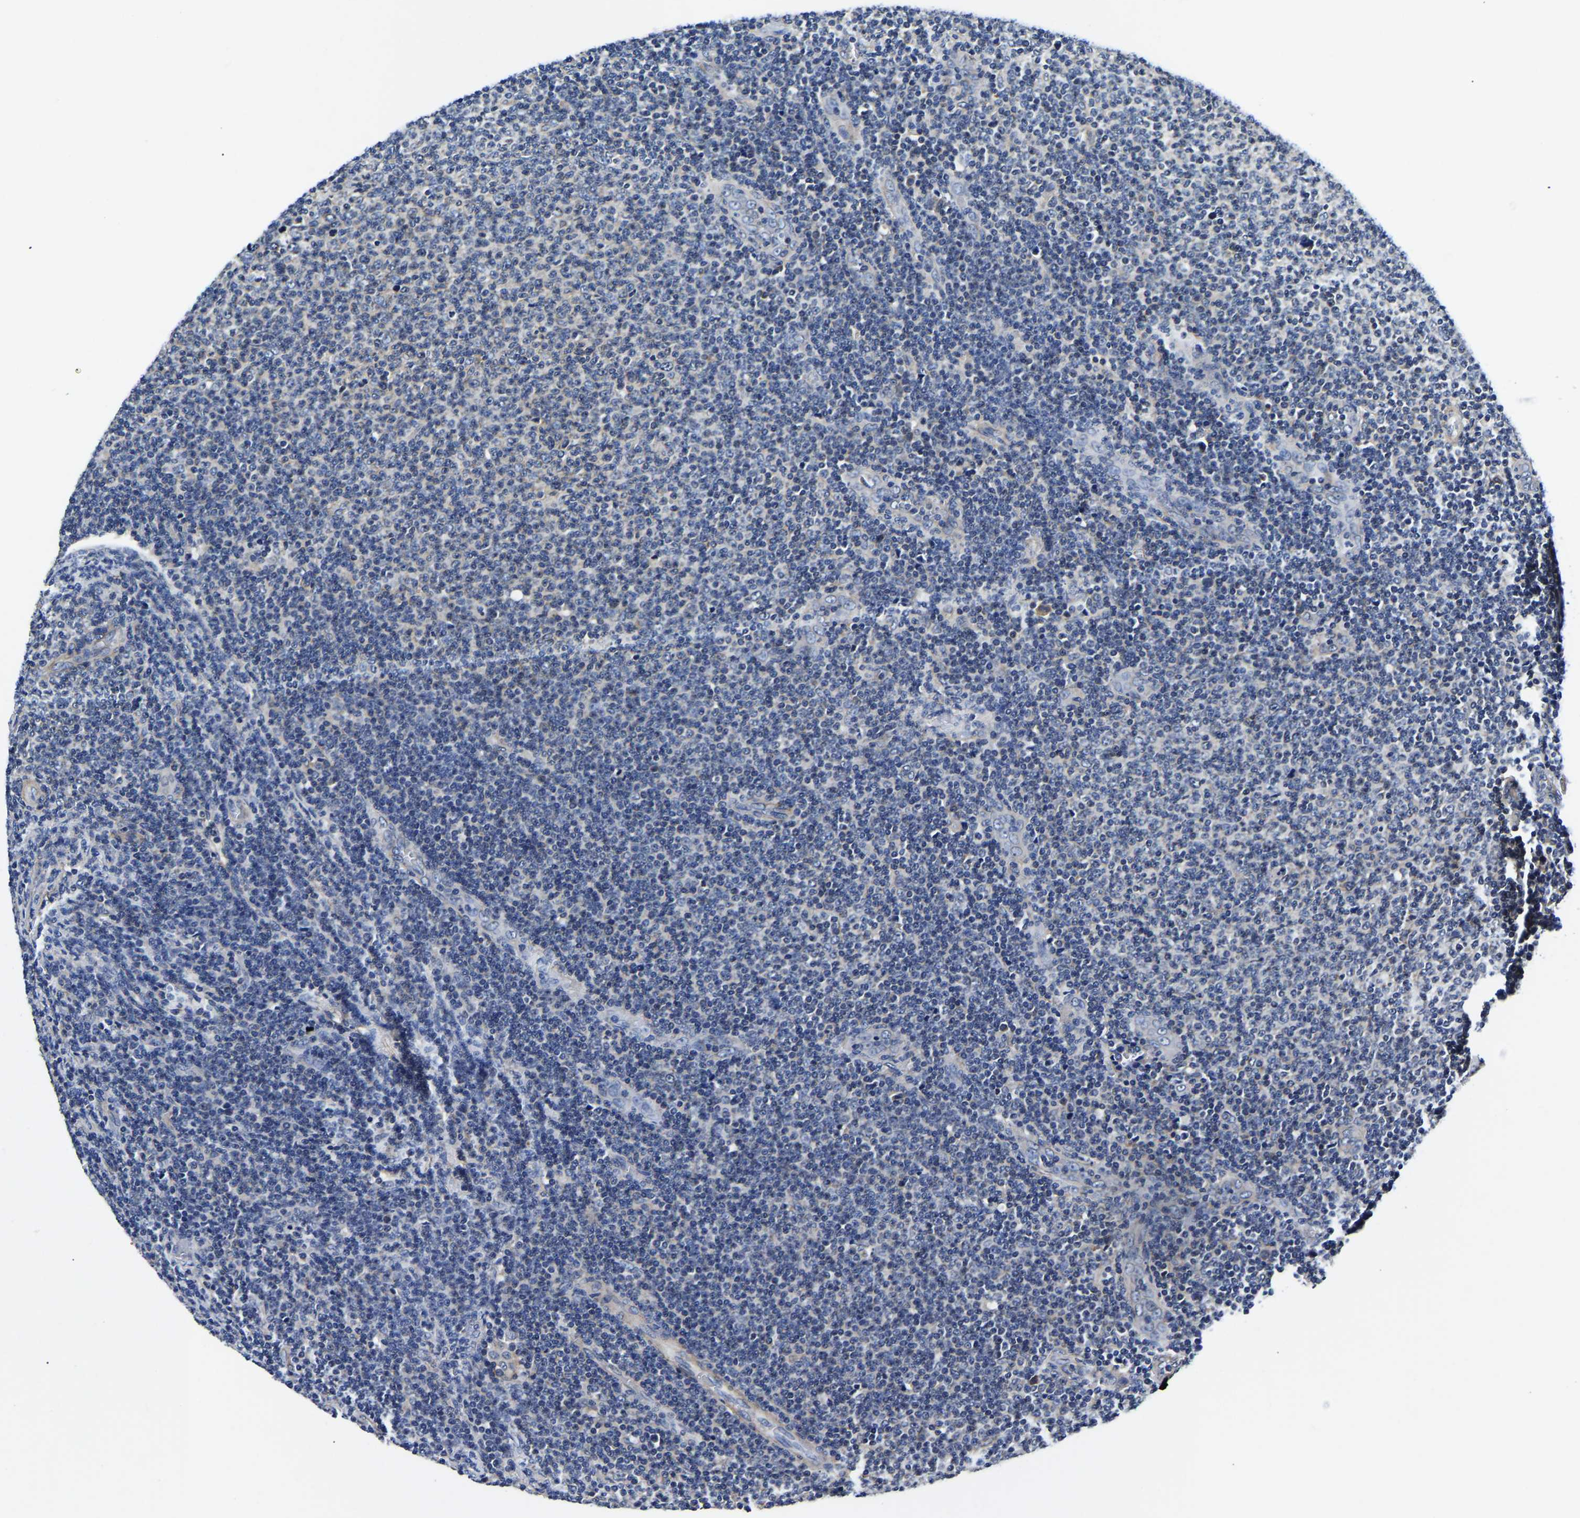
{"staining": {"intensity": "negative", "quantity": "none", "location": "none"}, "tissue": "lymphoma", "cell_type": "Tumor cells", "image_type": "cancer", "snomed": [{"axis": "morphology", "description": "Malignant lymphoma, non-Hodgkin's type, Low grade"}, {"axis": "topography", "description": "Lymph node"}], "caption": "Lymphoma was stained to show a protein in brown. There is no significant staining in tumor cells.", "gene": "KCTD17", "patient": {"sex": "male", "age": 66}}